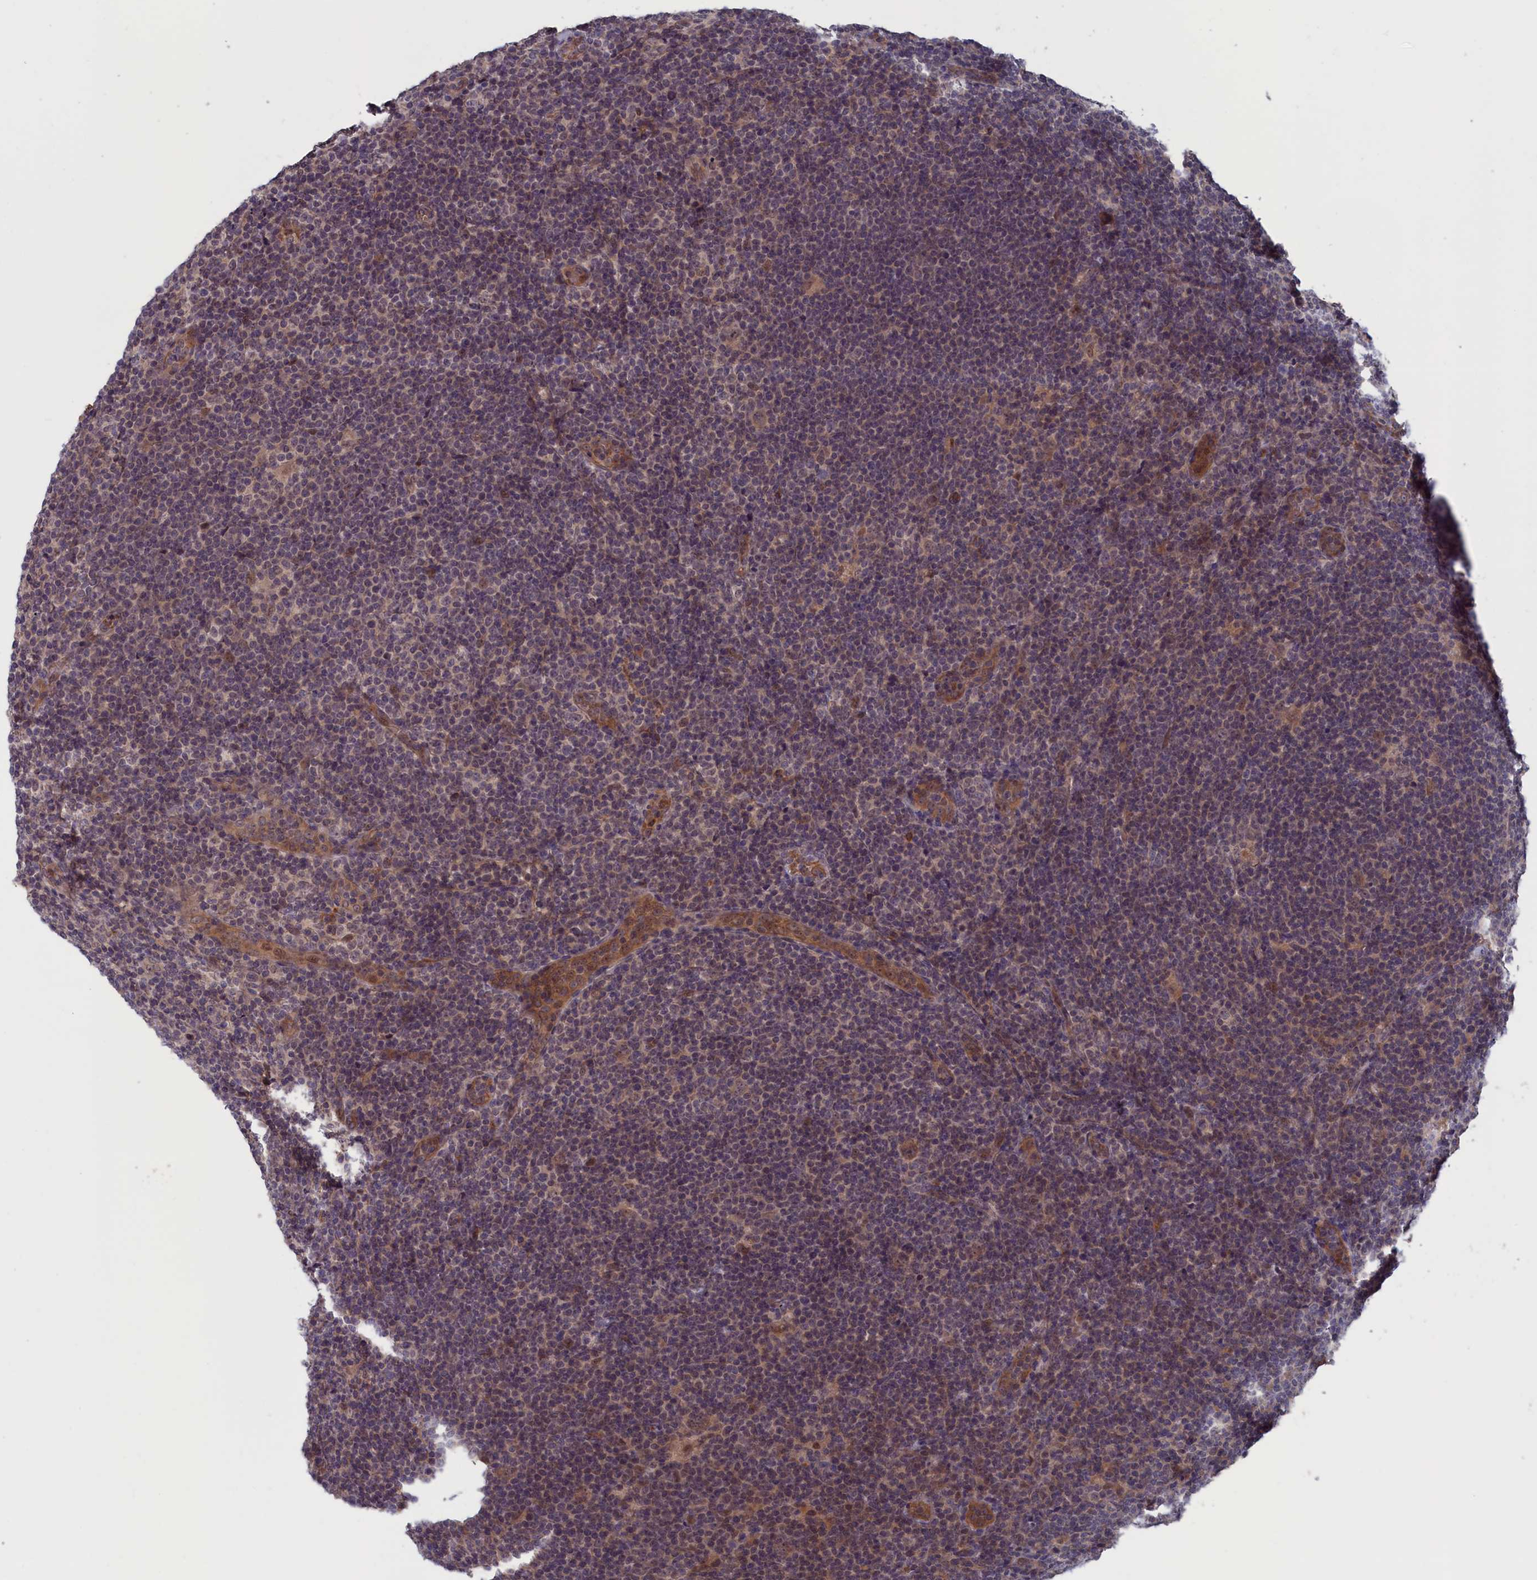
{"staining": {"intensity": "weak", "quantity": "<25%", "location": "cytoplasmic/membranous"}, "tissue": "lymphoma", "cell_type": "Tumor cells", "image_type": "cancer", "snomed": [{"axis": "morphology", "description": "Hodgkin's disease, NOS"}, {"axis": "topography", "description": "Lymph node"}], "caption": "Histopathology image shows no protein positivity in tumor cells of lymphoma tissue.", "gene": "PLP2", "patient": {"sex": "female", "age": 57}}